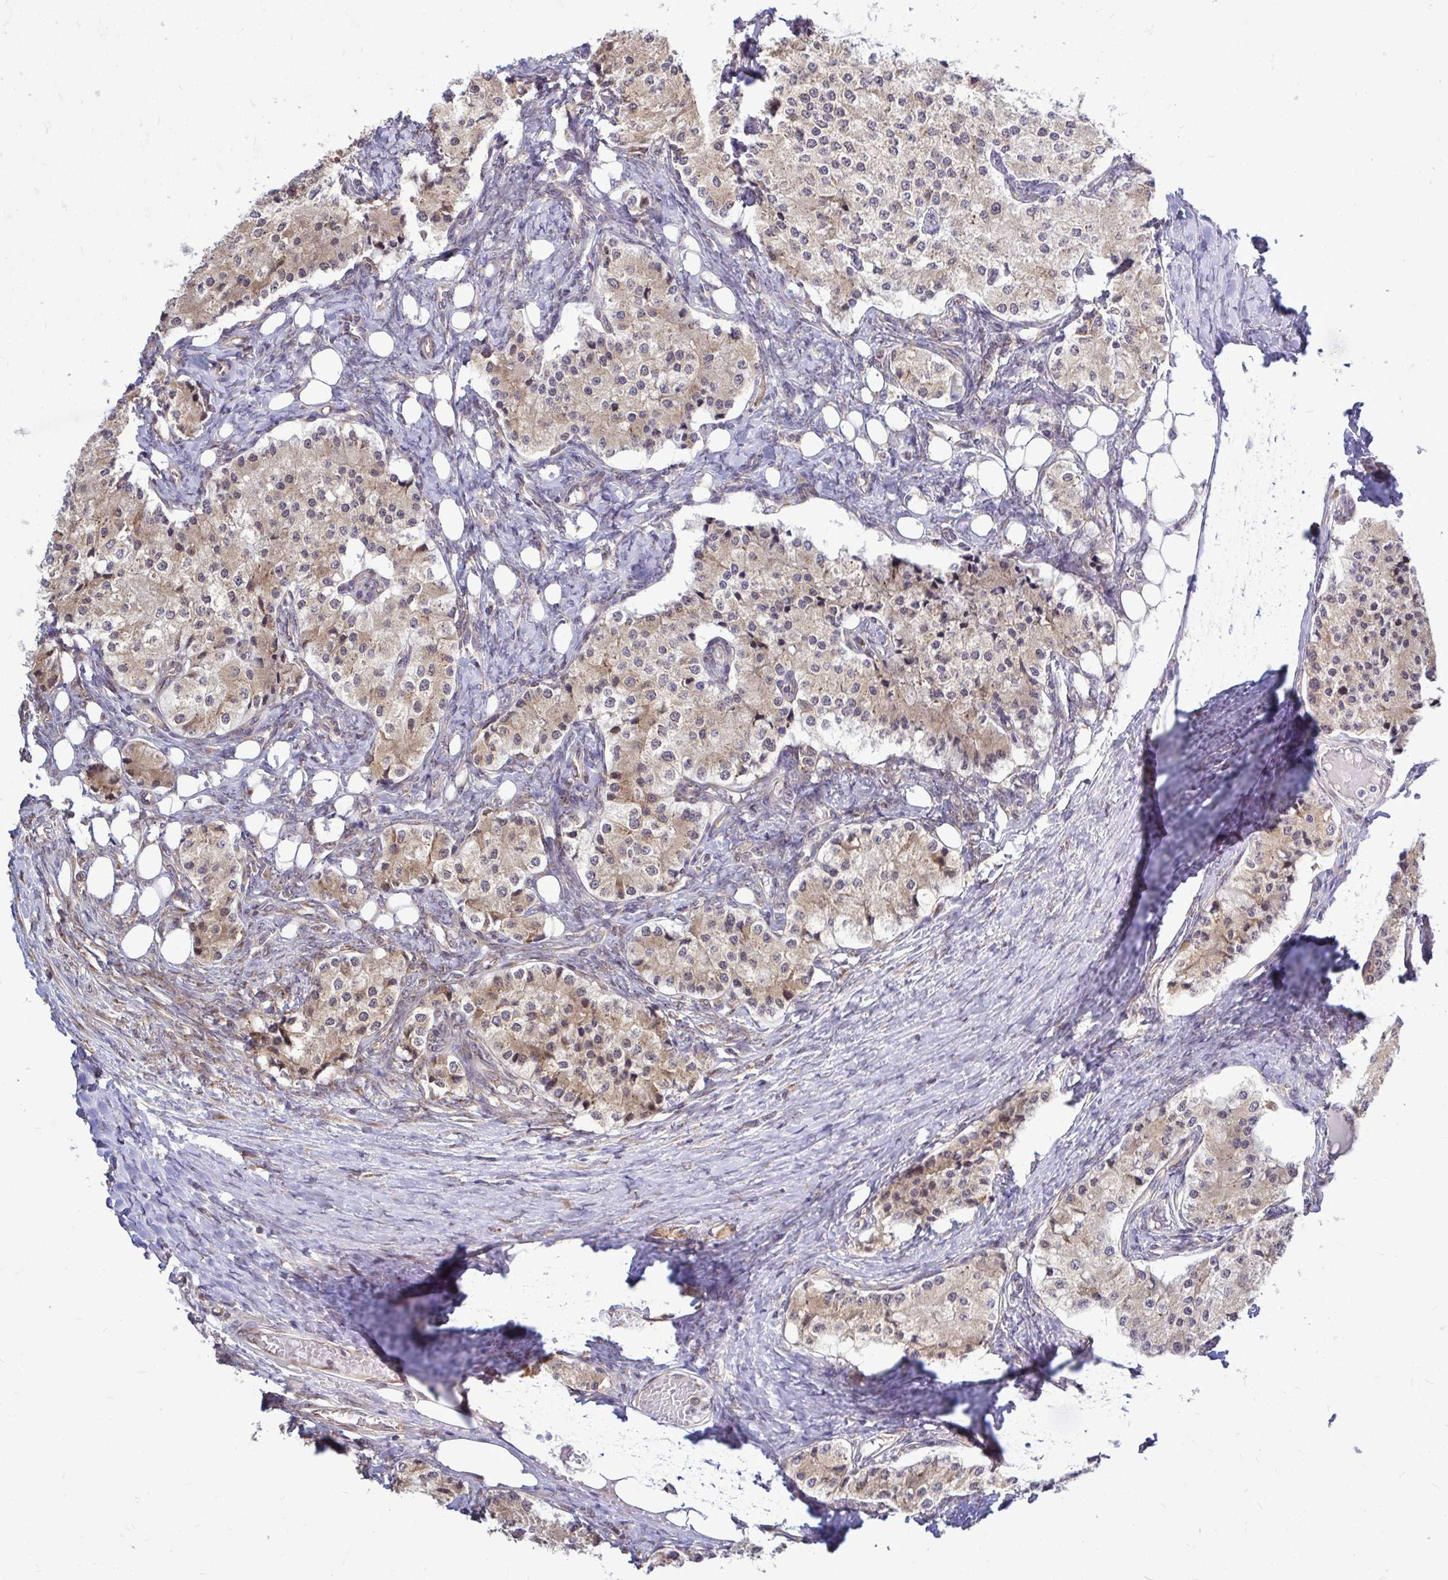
{"staining": {"intensity": "weak", "quantity": "25%-75%", "location": "cytoplasmic/membranous"}, "tissue": "carcinoid", "cell_type": "Tumor cells", "image_type": "cancer", "snomed": [{"axis": "morphology", "description": "Carcinoid, malignant, NOS"}, {"axis": "topography", "description": "Colon"}], "caption": "This is an image of immunohistochemistry (IHC) staining of carcinoid (malignant), which shows weak staining in the cytoplasmic/membranous of tumor cells.", "gene": "FMR1", "patient": {"sex": "female", "age": 52}}